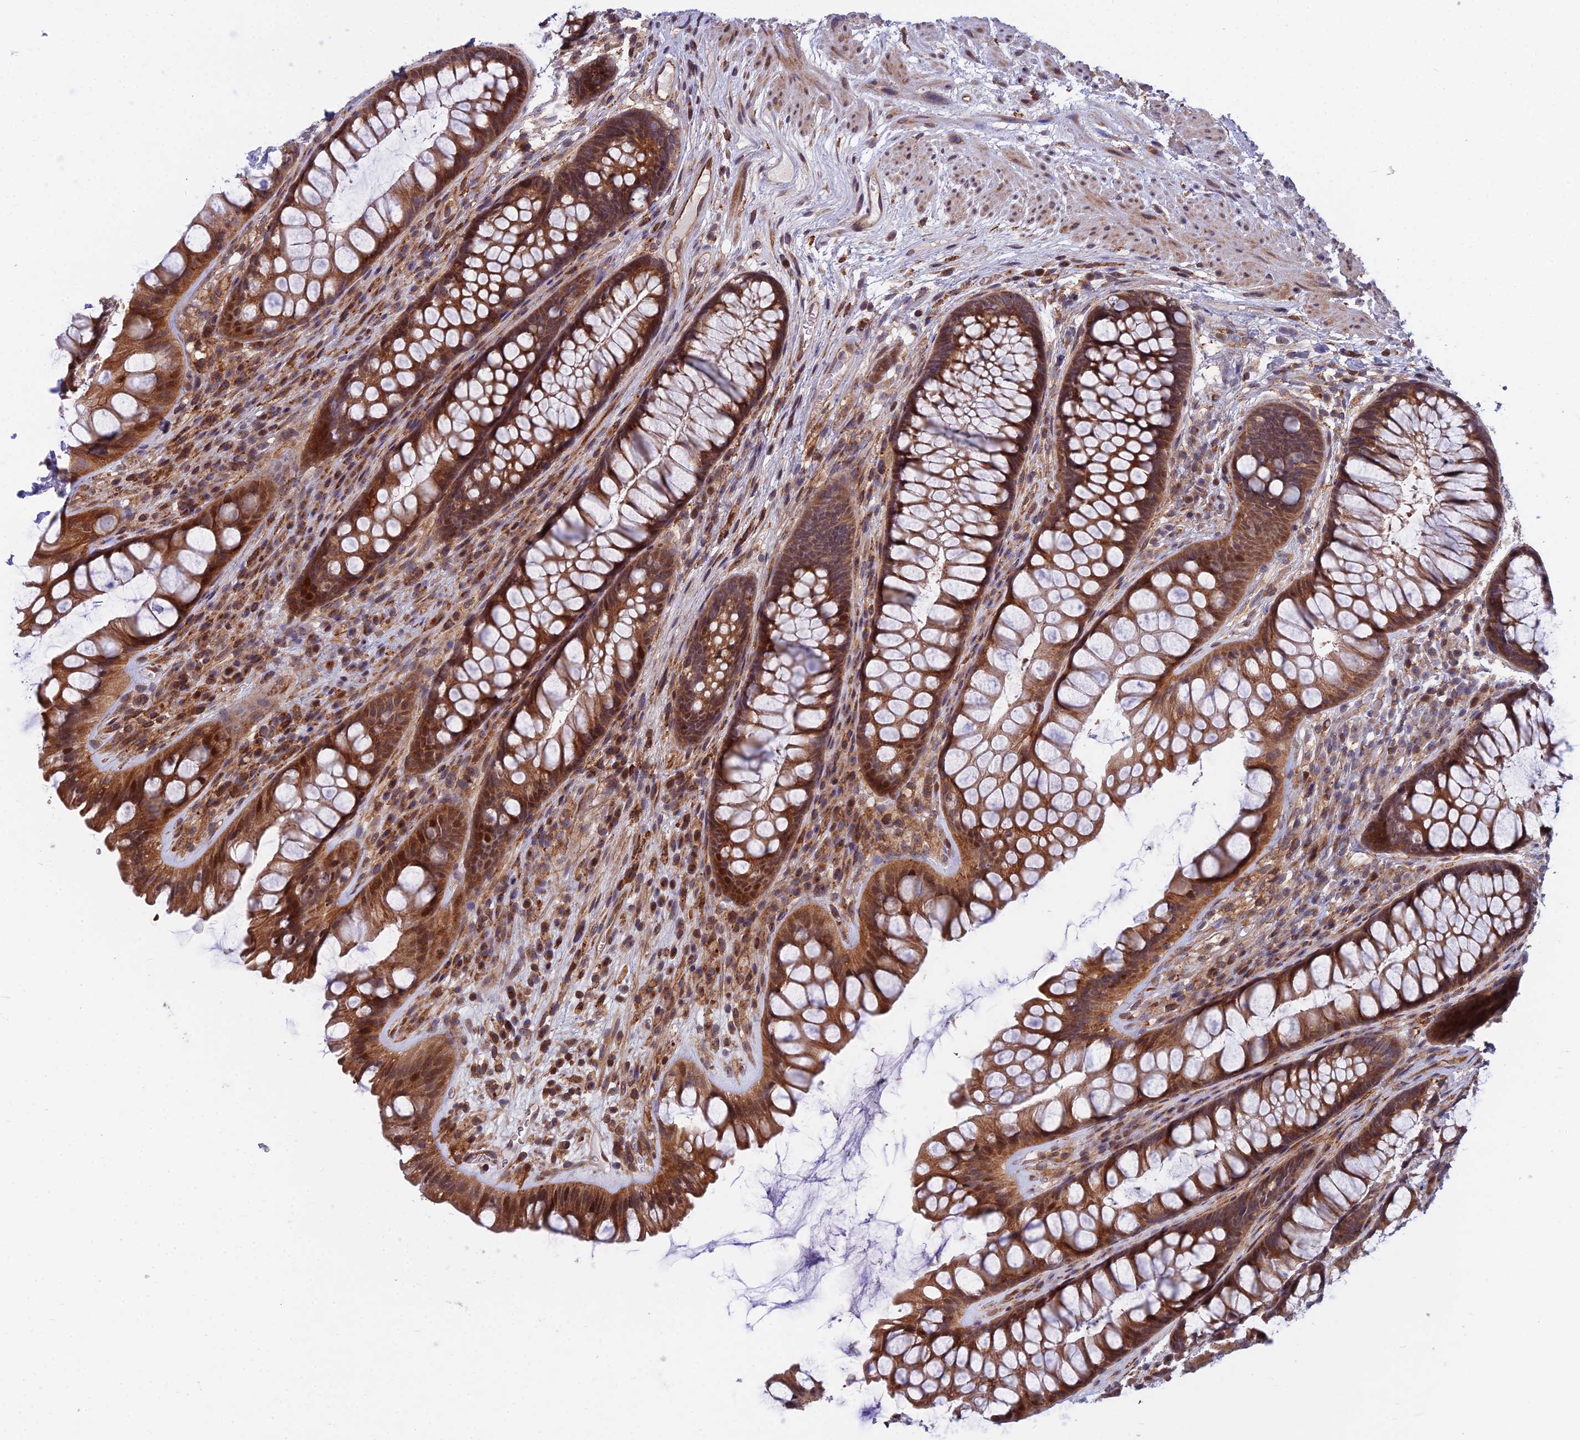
{"staining": {"intensity": "strong", "quantity": ">75%", "location": "cytoplasmic/membranous,nuclear"}, "tissue": "rectum", "cell_type": "Glandular cells", "image_type": "normal", "snomed": [{"axis": "morphology", "description": "Normal tissue, NOS"}, {"axis": "topography", "description": "Rectum"}], "caption": "Immunohistochemistry (IHC) image of unremarkable rectum: human rectum stained using immunohistochemistry (IHC) exhibits high levels of strong protein expression localized specifically in the cytoplasmic/membranous,nuclear of glandular cells, appearing as a cytoplasmic/membranous,nuclear brown color.", "gene": "COMMD2", "patient": {"sex": "male", "age": 74}}